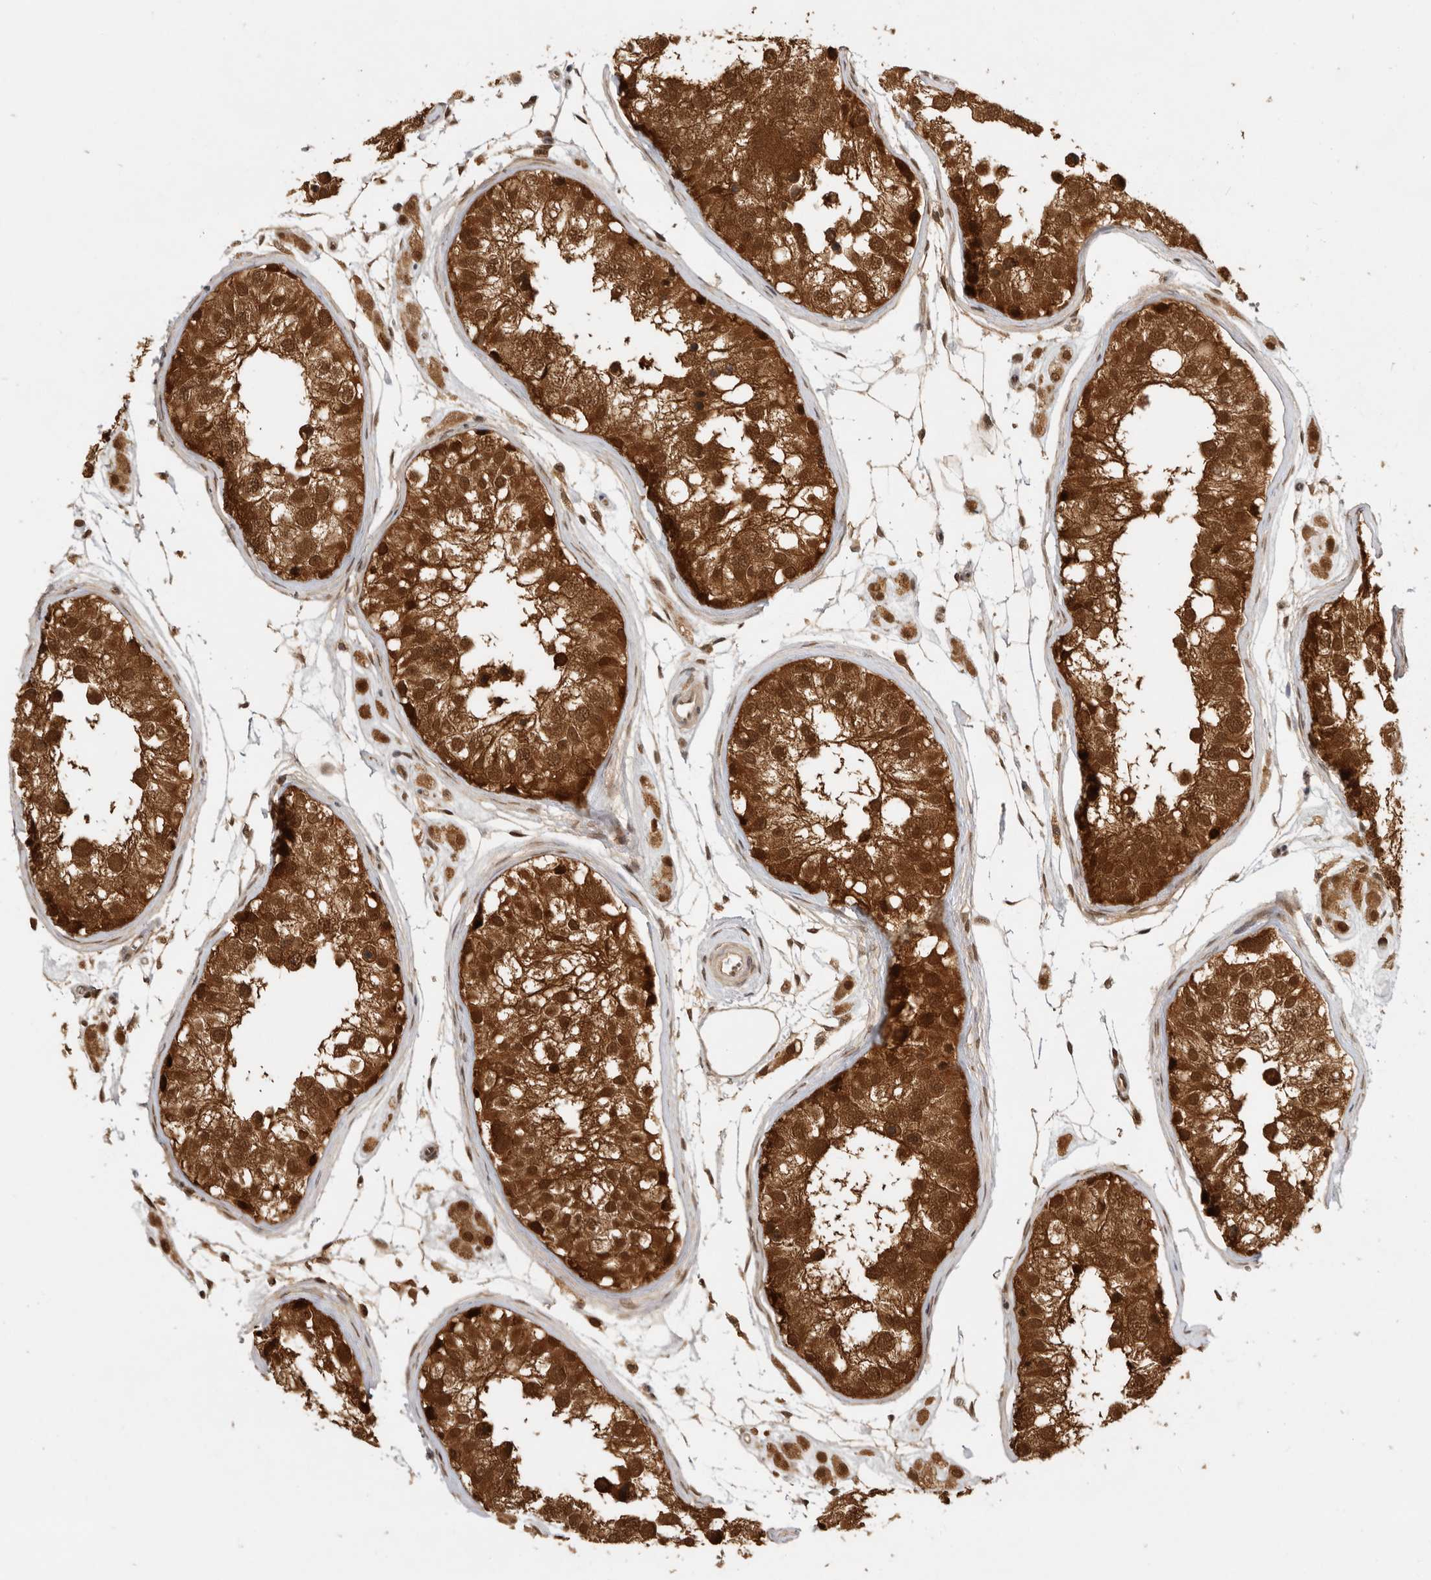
{"staining": {"intensity": "strong", "quantity": ">75%", "location": "cytoplasmic/membranous,nuclear"}, "tissue": "testis", "cell_type": "Cells in seminiferous ducts", "image_type": "normal", "snomed": [{"axis": "morphology", "description": "Normal tissue, NOS"}, {"axis": "morphology", "description": "Adenocarcinoma, metastatic, NOS"}, {"axis": "topography", "description": "Testis"}], "caption": "The micrograph exhibits staining of normal testis, revealing strong cytoplasmic/membranous,nuclear protein staining (brown color) within cells in seminiferous ducts. The staining is performed using DAB brown chromogen to label protein expression. The nuclei are counter-stained blue using hematoxylin.", "gene": "ADPRS", "patient": {"sex": "male", "age": 26}}